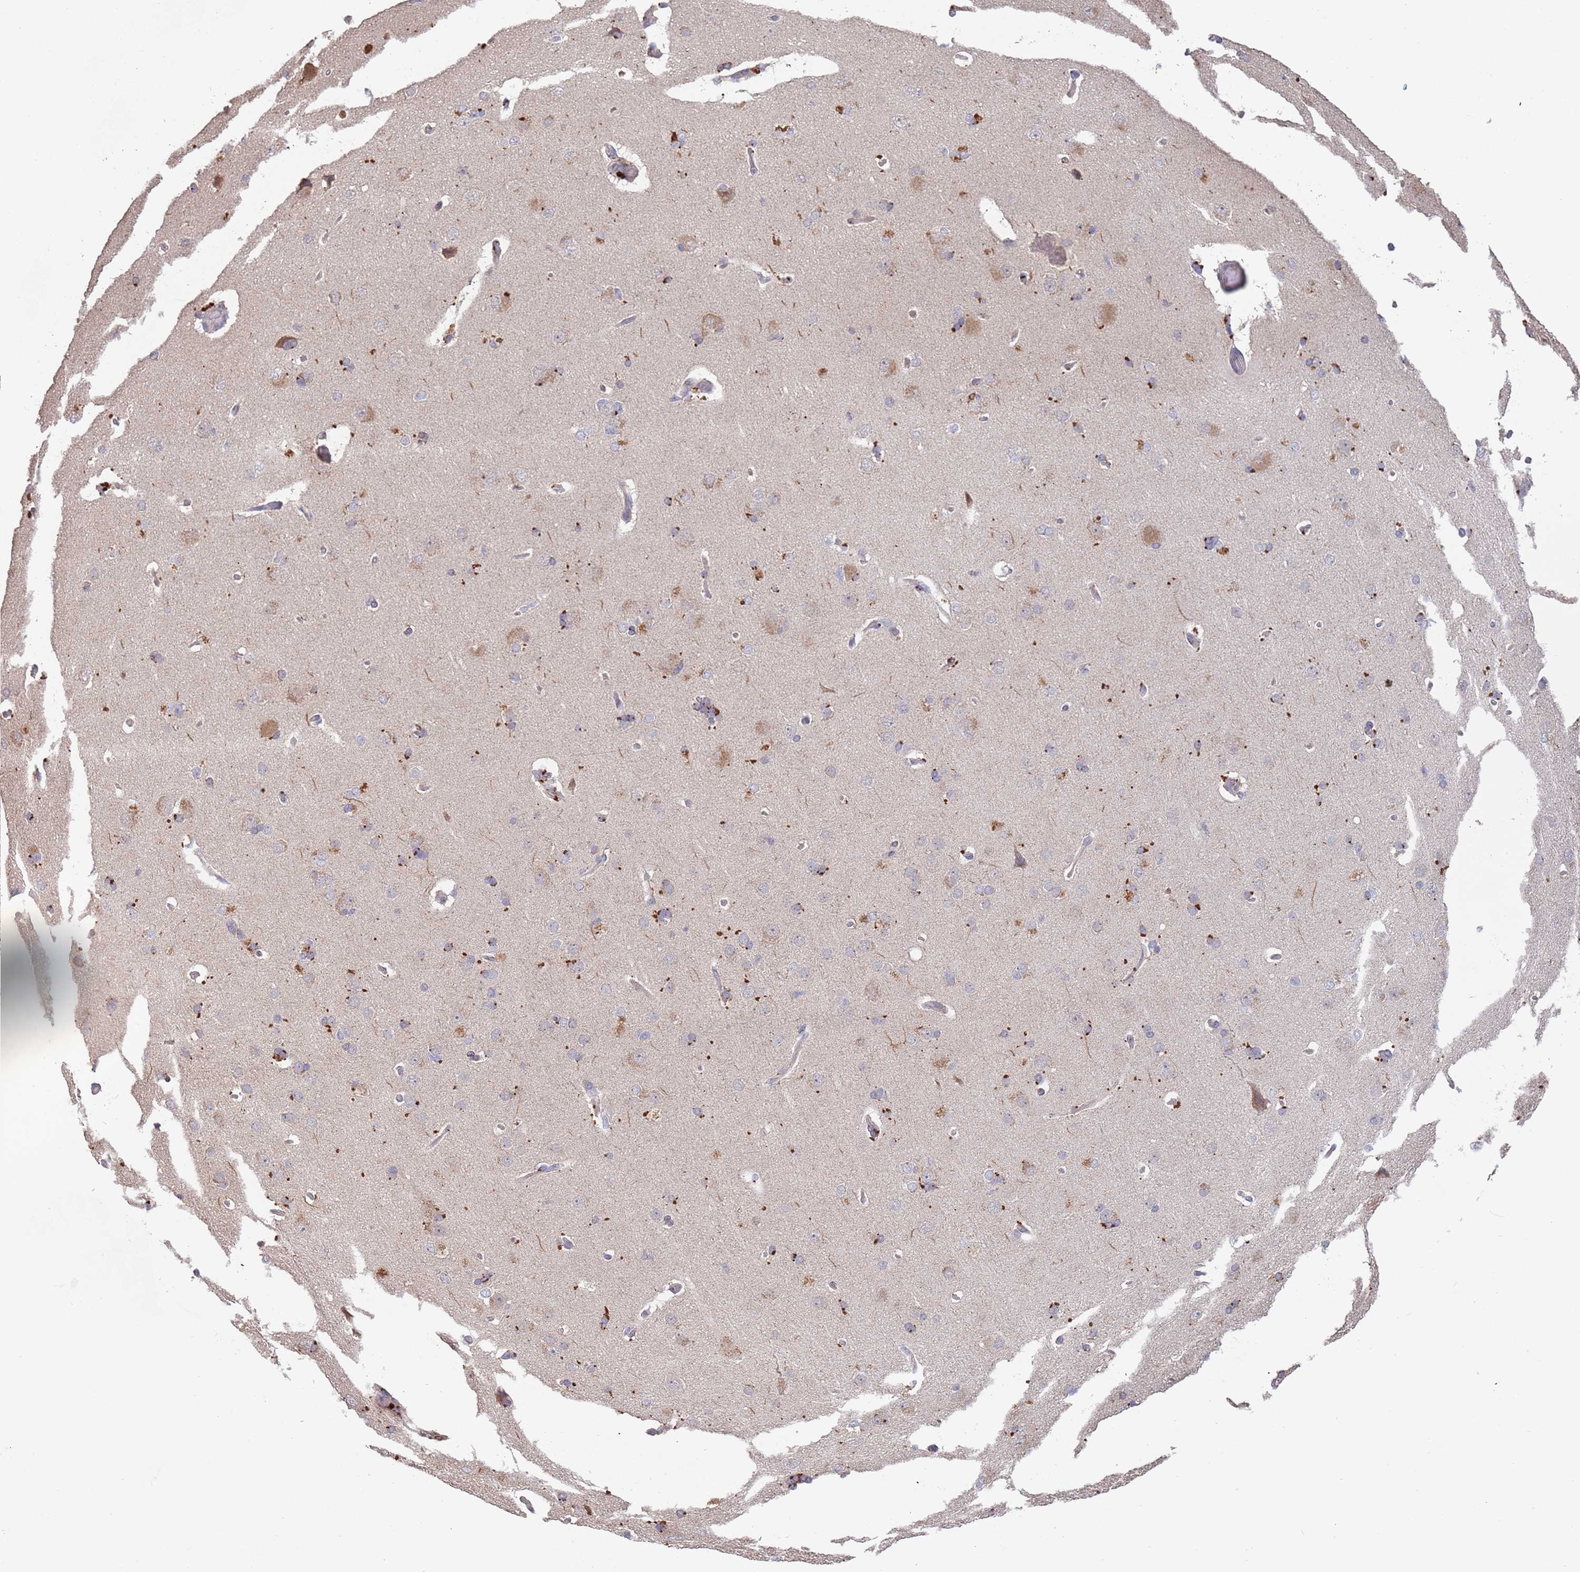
{"staining": {"intensity": "moderate", "quantity": "25%-75%", "location": "cytoplasmic/membranous"}, "tissue": "cerebral cortex", "cell_type": "Endothelial cells", "image_type": "normal", "snomed": [{"axis": "morphology", "description": "Normal tissue, NOS"}, {"axis": "topography", "description": "Cerebral cortex"}], "caption": "Approximately 25%-75% of endothelial cells in normal human cerebral cortex display moderate cytoplasmic/membranous protein staining as visualized by brown immunohistochemical staining.", "gene": "TMEM64", "patient": {"sex": "male", "age": 62}}